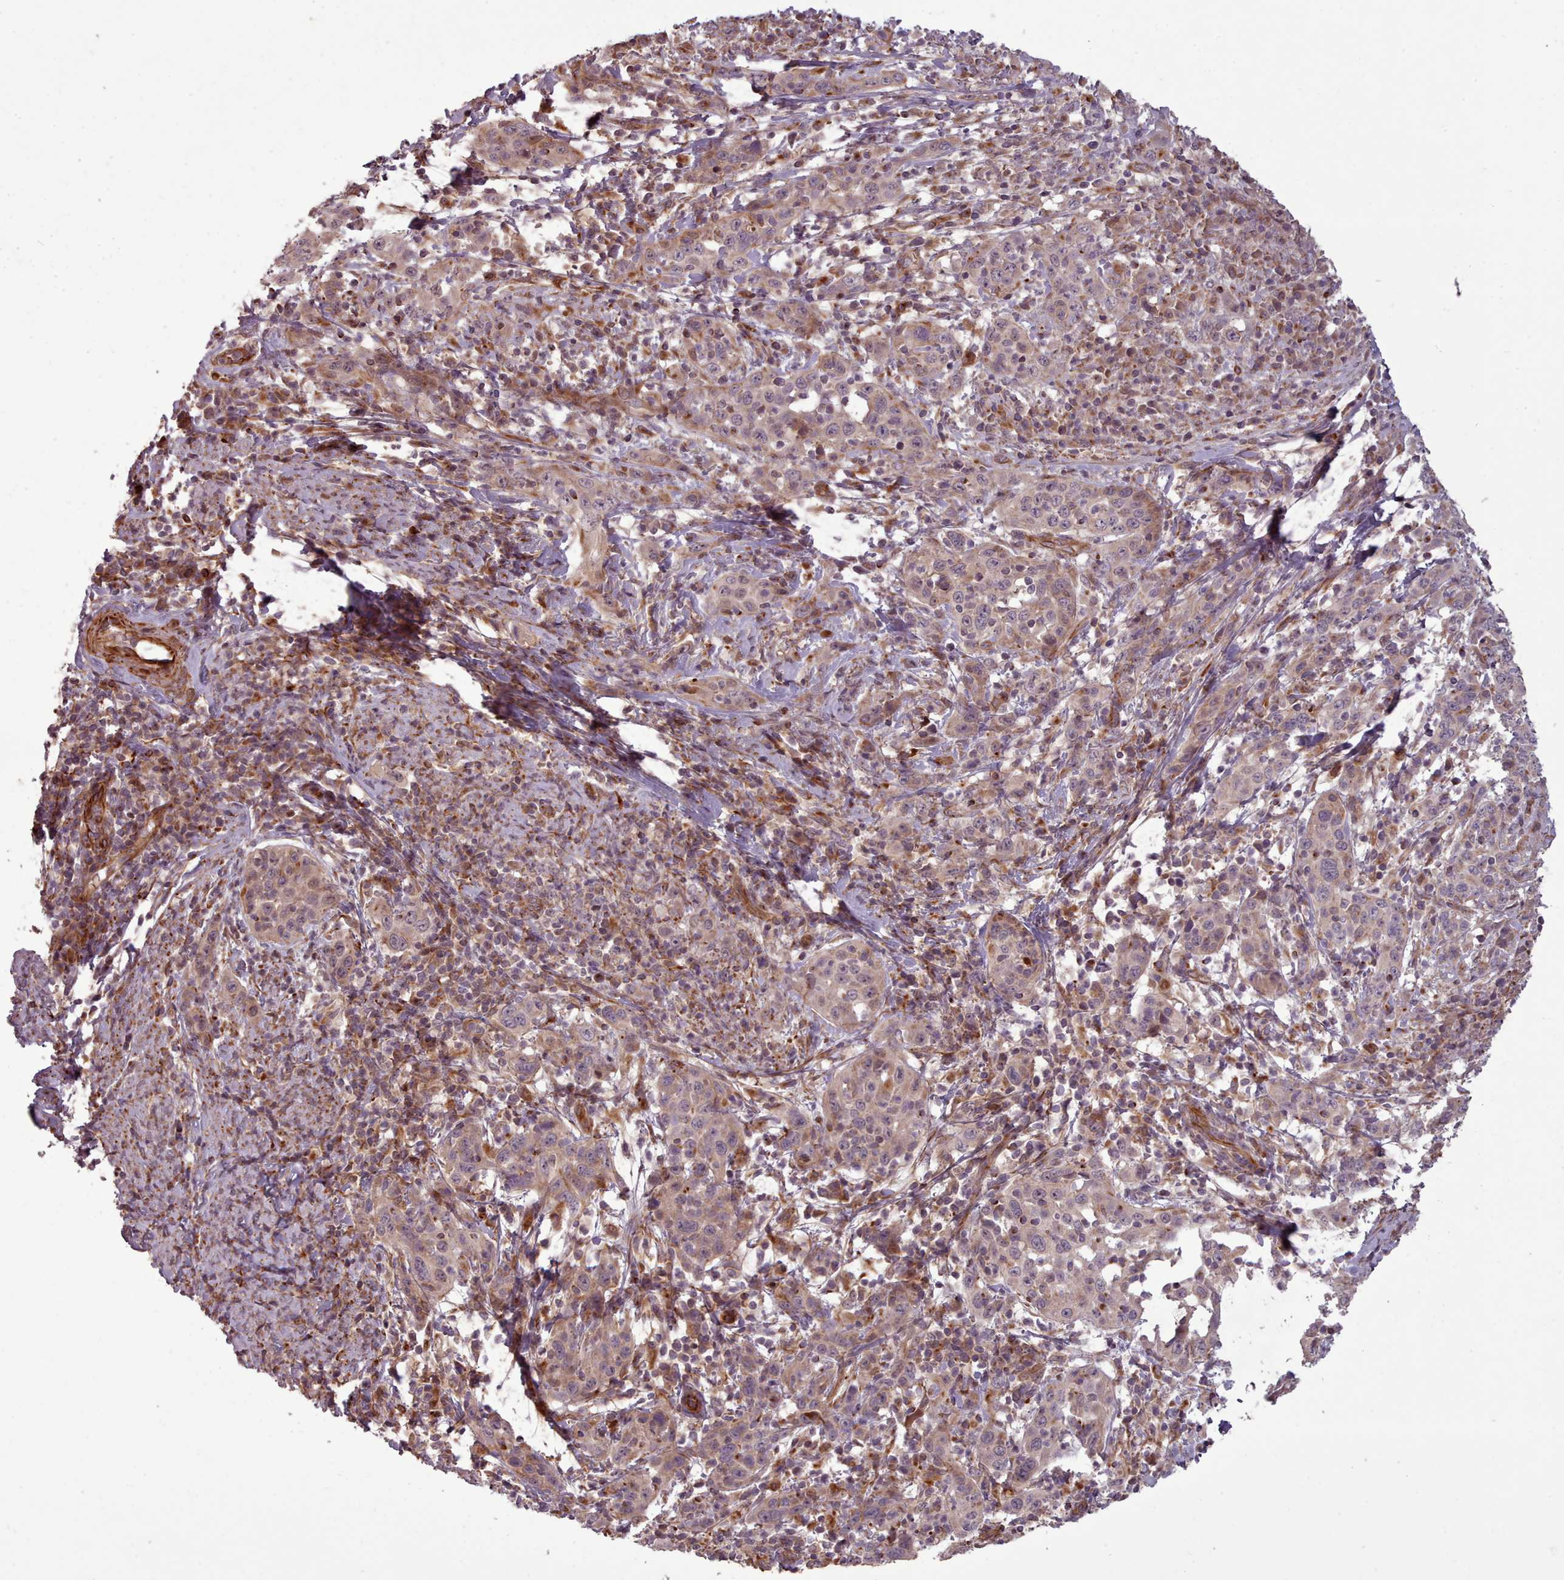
{"staining": {"intensity": "moderate", "quantity": "25%-75%", "location": "cytoplasmic/membranous"}, "tissue": "cervical cancer", "cell_type": "Tumor cells", "image_type": "cancer", "snomed": [{"axis": "morphology", "description": "Squamous cell carcinoma, NOS"}, {"axis": "topography", "description": "Cervix"}], "caption": "Immunohistochemical staining of cervical cancer (squamous cell carcinoma) displays medium levels of moderate cytoplasmic/membranous protein positivity in approximately 25%-75% of tumor cells.", "gene": "GBGT1", "patient": {"sex": "female", "age": 46}}